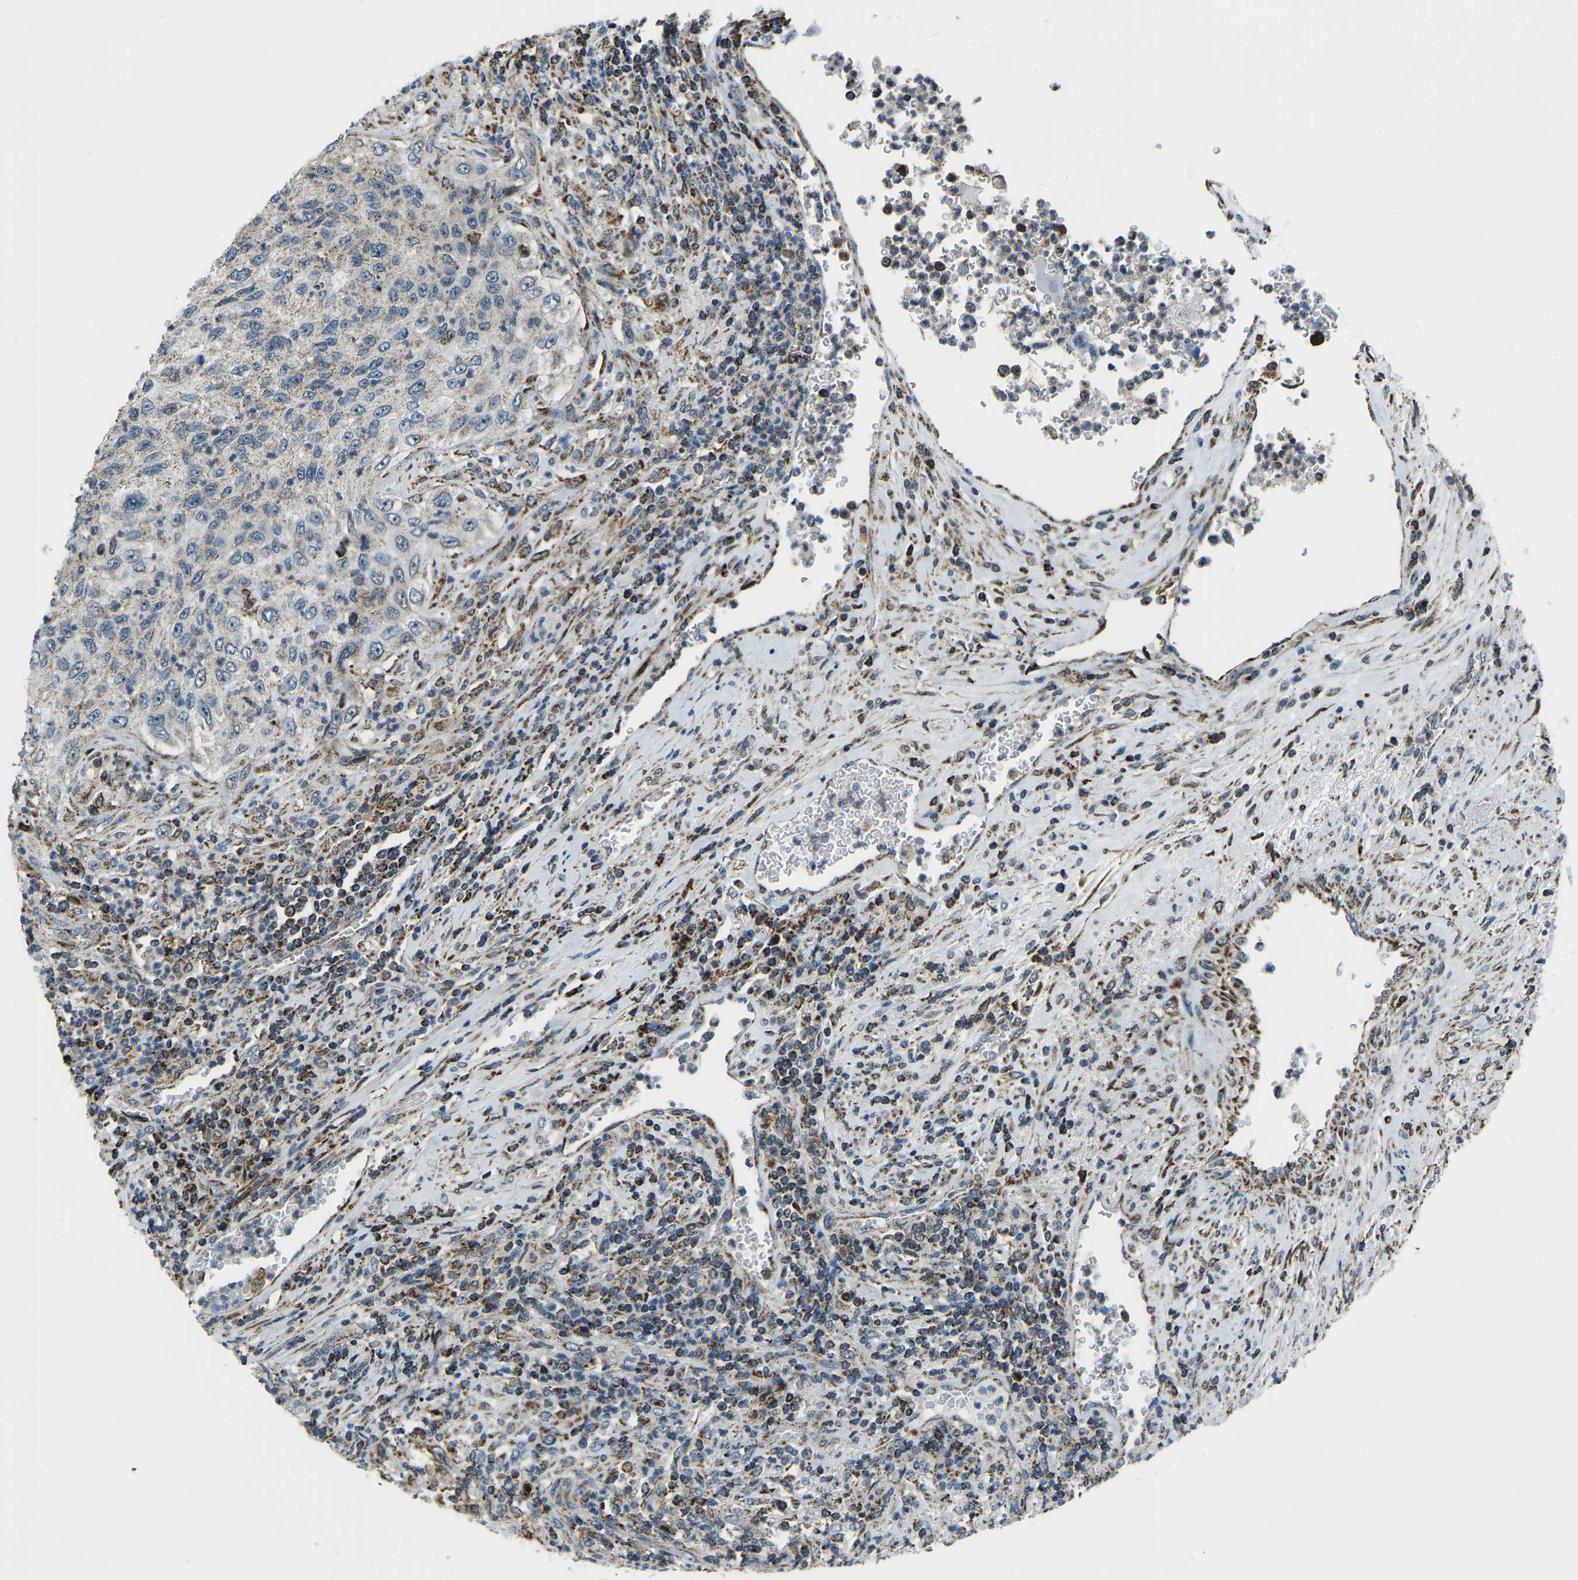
{"staining": {"intensity": "negative", "quantity": "none", "location": "none"}, "tissue": "urothelial cancer", "cell_type": "Tumor cells", "image_type": "cancer", "snomed": [{"axis": "morphology", "description": "Urothelial carcinoma, High grade"}, {"axis": "topography", "description": "Urinary bladder"}], "caption": "There is no significant staining in tumor cells of urothelial cancer. (Brightfield microscopy of DAB (3,3'-diaminobenzidine) immunohistochemistry (IHC) at high magnification).", "gene": "RBM33", "patient": {"sex": "female", "age": 60}}